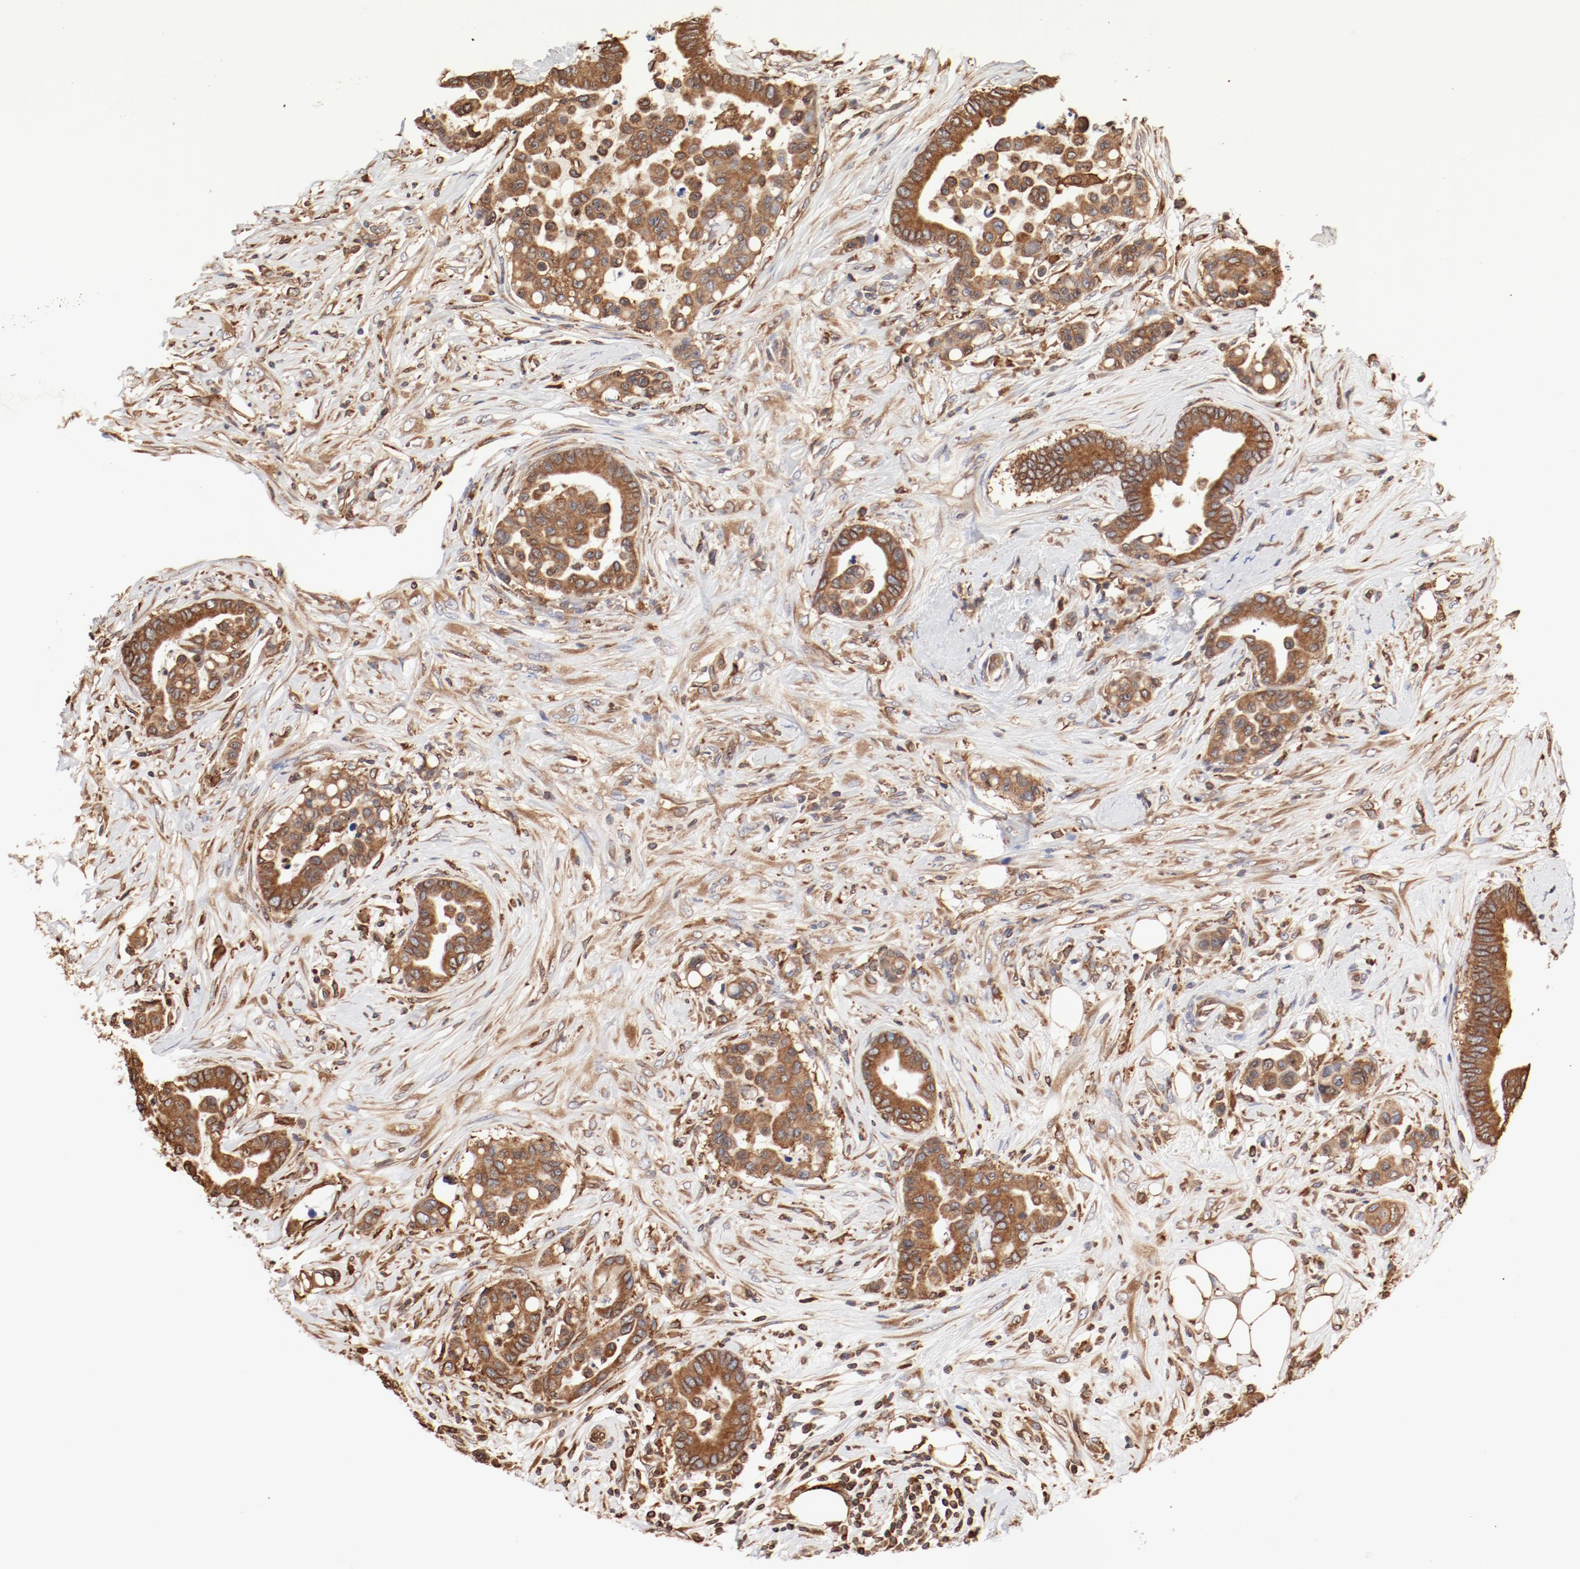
{"staining": {"intensity": "moderate", "quantity": ">75%", "location": "cytoplasmic/membranous"}, "tissue": "colorectal cancer", "cell_type": "Tumor cells", "image_type": "cancer", "snomed": [{"axis": "morphology", "description": "Adenocarcinoma, NOS"}, {"axis": "topography", "description": "Colon"}], "caption": "An immunohistochemistry photomicrograph of neoplastic tissue is shown. Protein staining in brown labels moderate cytoplasmic/membranous positivity in colorectal adenocarcinoma within tumor cells.", "gene": "BCAP31", "patient": {"sex": "male", "age": 82}}